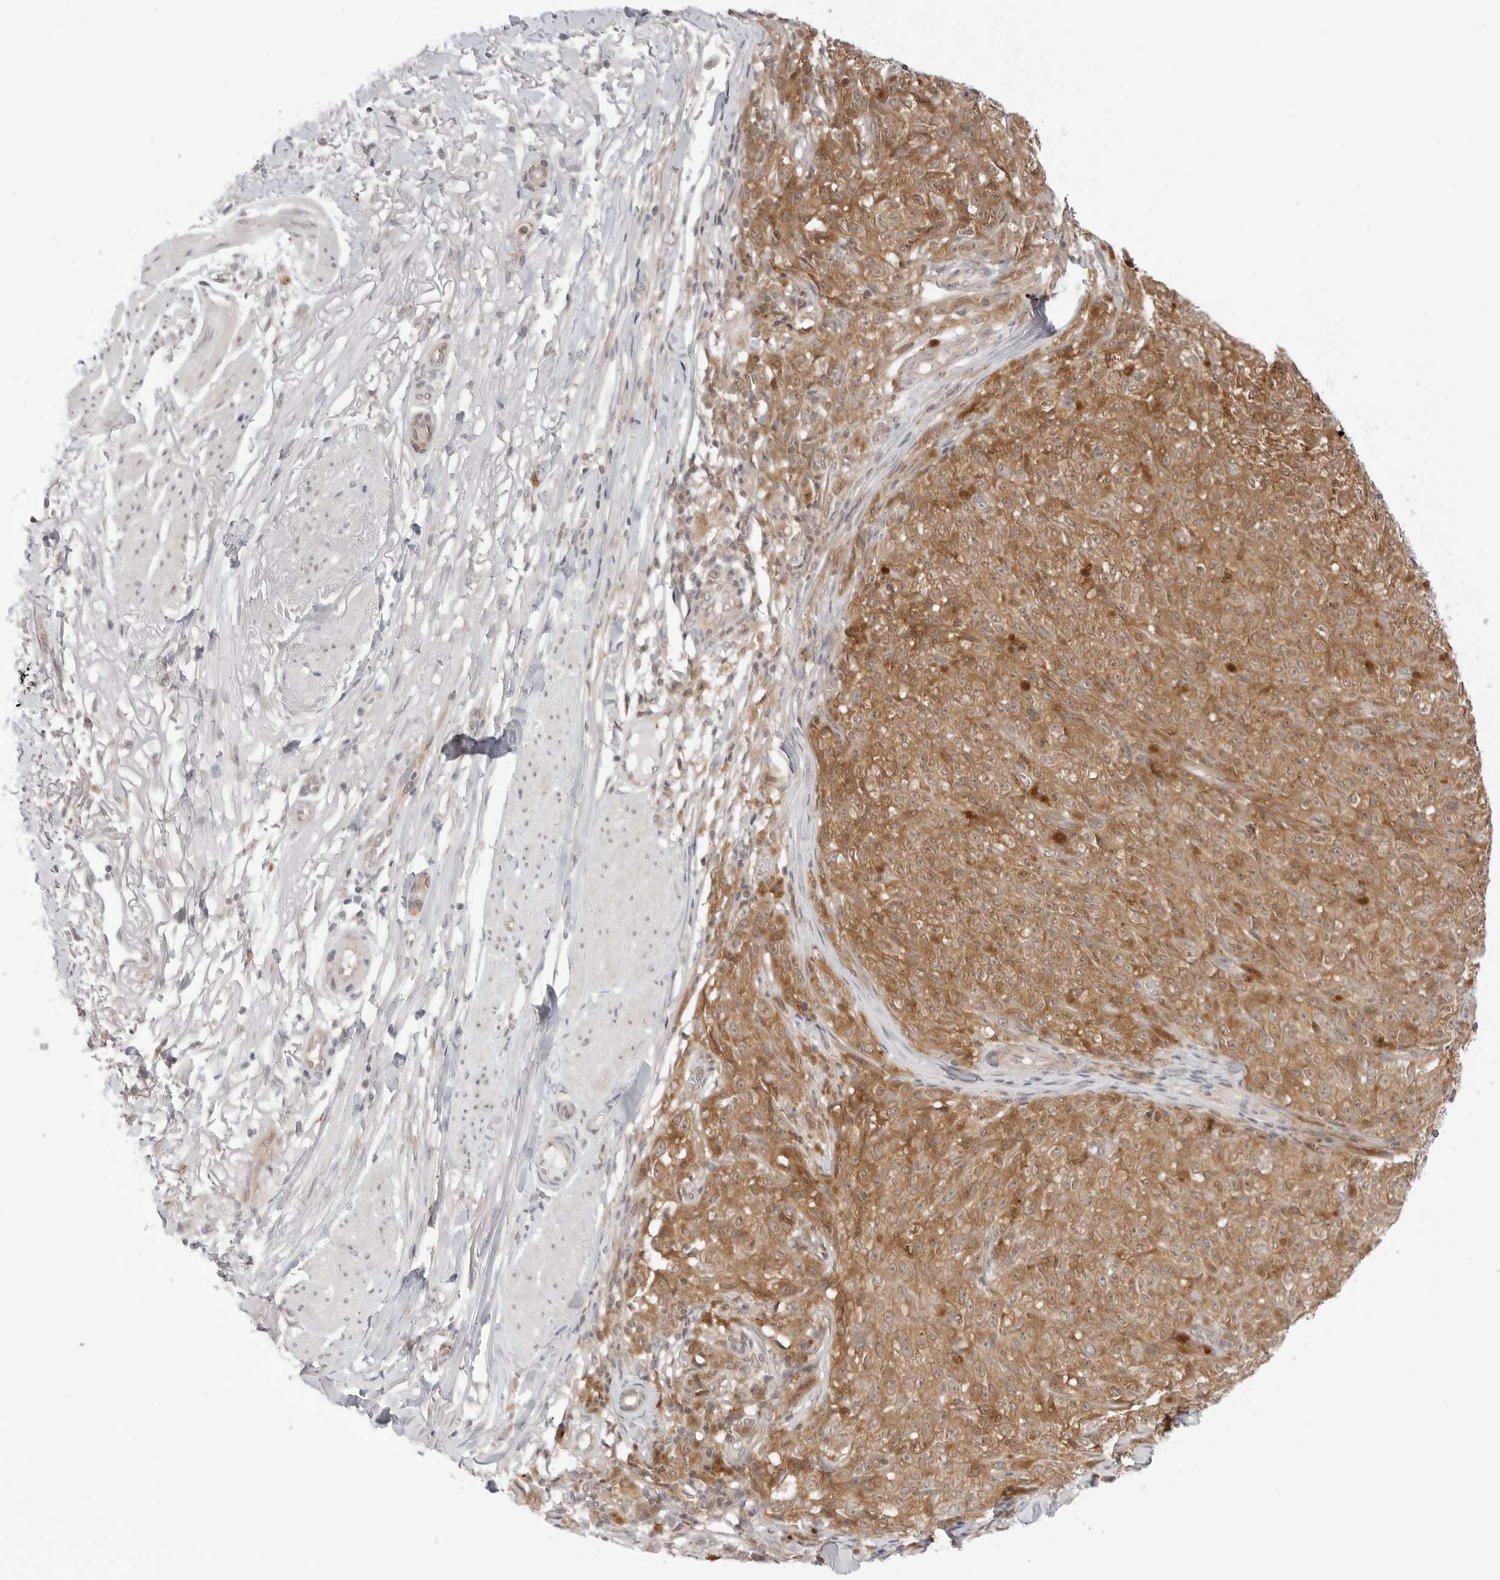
{"staining": {"intensity": "moderate", "quantity": ">75%", "location": "cytoplasmic/membranous"}, "tissue": "melanoma", "cell_type": "Tumor cells", "image_type": "cancer", "snomed": [{"axis": "morphology", "description": "Malignant melanoma, NOS"}, {"axis": "topography", "description": "Skin"}], "caption": "Tumor cells show medium levels of moderate cytoplasmic/membranous expression in about >75% of cells in melanoma.", "gene": "NUDC", "patient": {"sex": "female", "age": 82}}